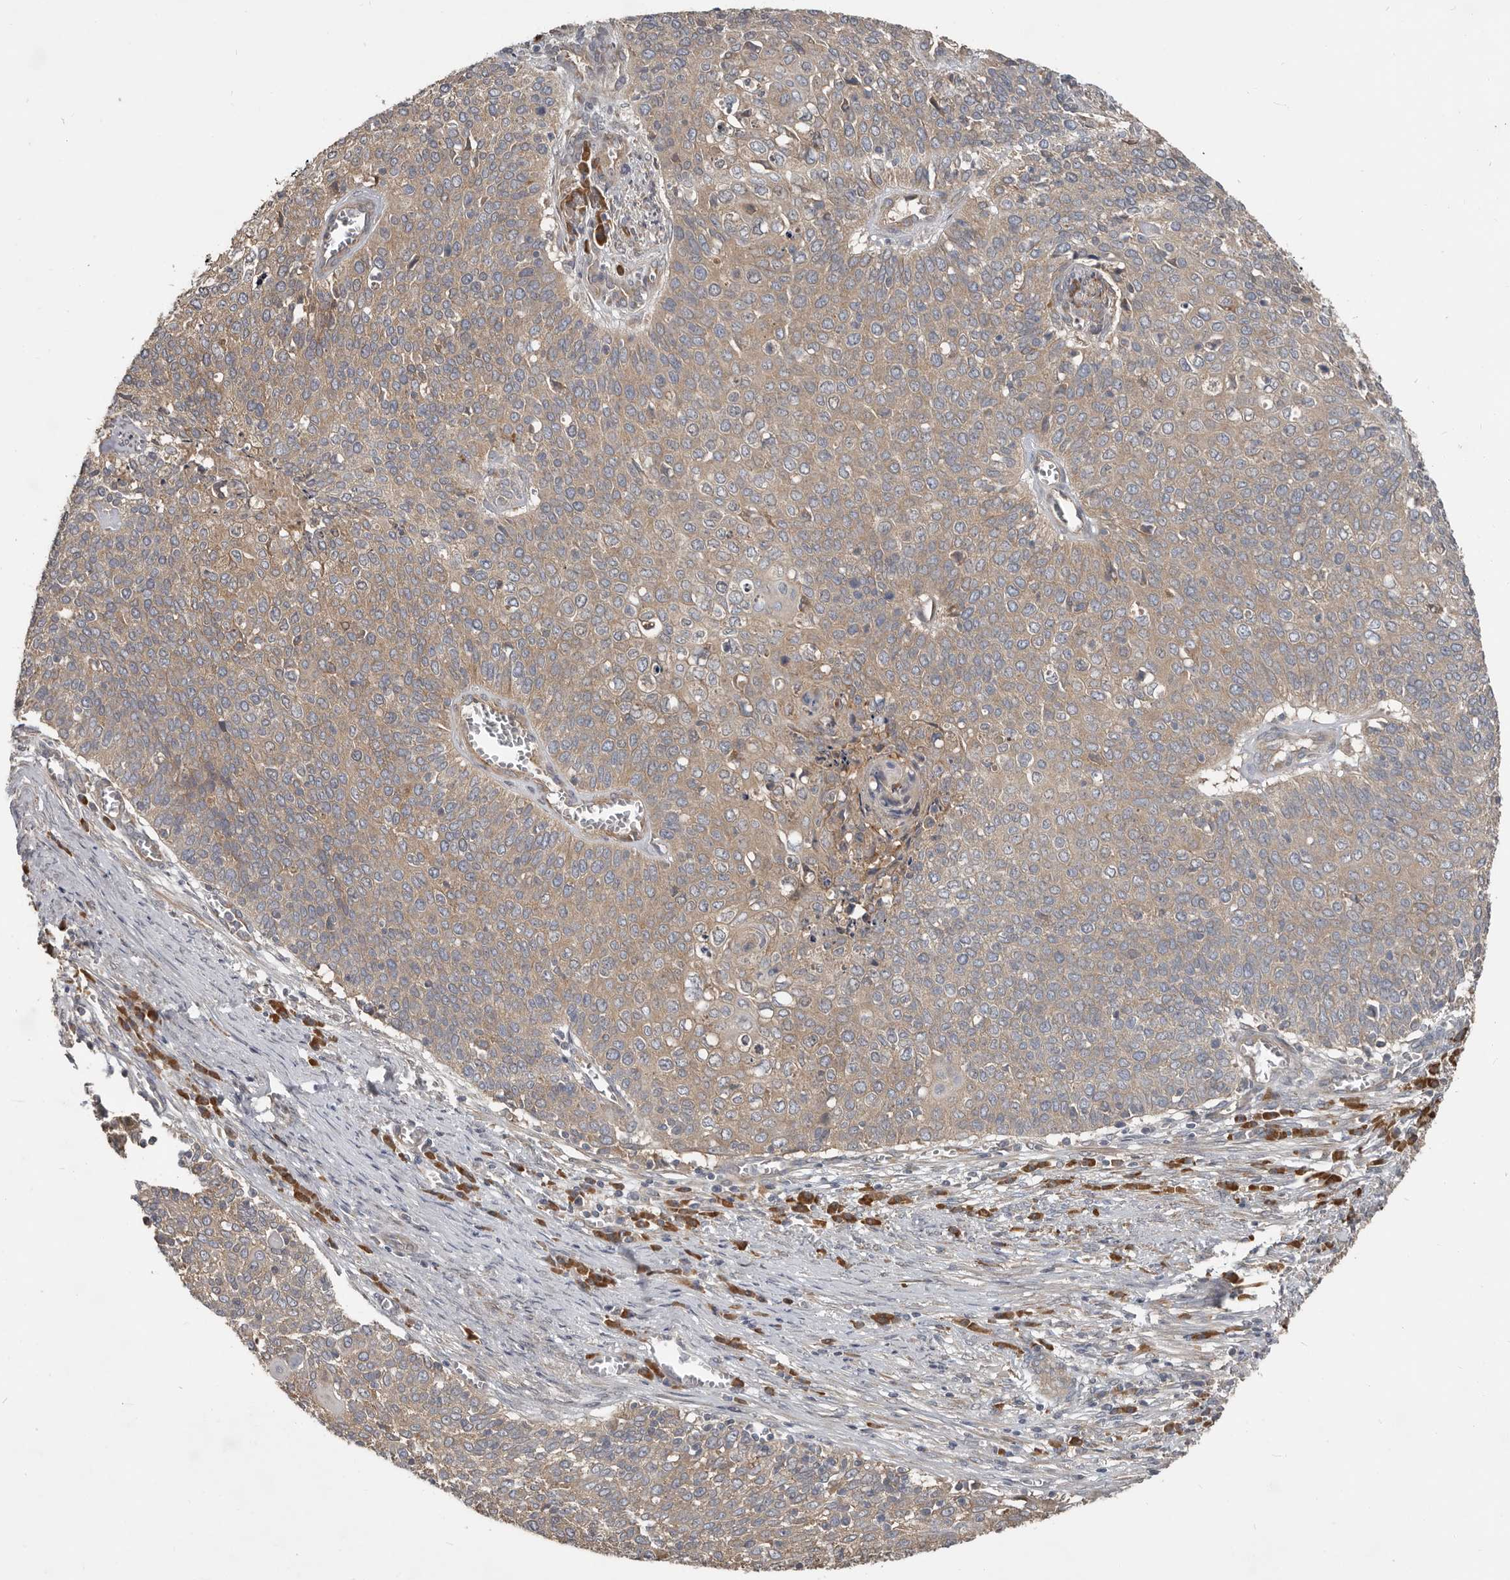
{"staining": {"intensity": "moderate", "quantity": ">75%", "location": "cytoplasmic/membranous"}, "tissue": "cervical cancer", "cell_type": "Tumor cells", "image_type": "cancer", "snomed": [{"axis": "morphology", "description": "Squamous cell carcinoma, NOS"}, {"axis": "topography", "description": "Cervix"}], "caption": "Tumor cells show medium levels of moderate cytoplasmic/membranous expression in about >75% of cells in human squamous cell carcinoma (cervical). (brown staining indicates protein expression, while blue staining denotes nuclei).", "gene": "AKNAD1", "patient": {"sex": "female", "age": 39}}